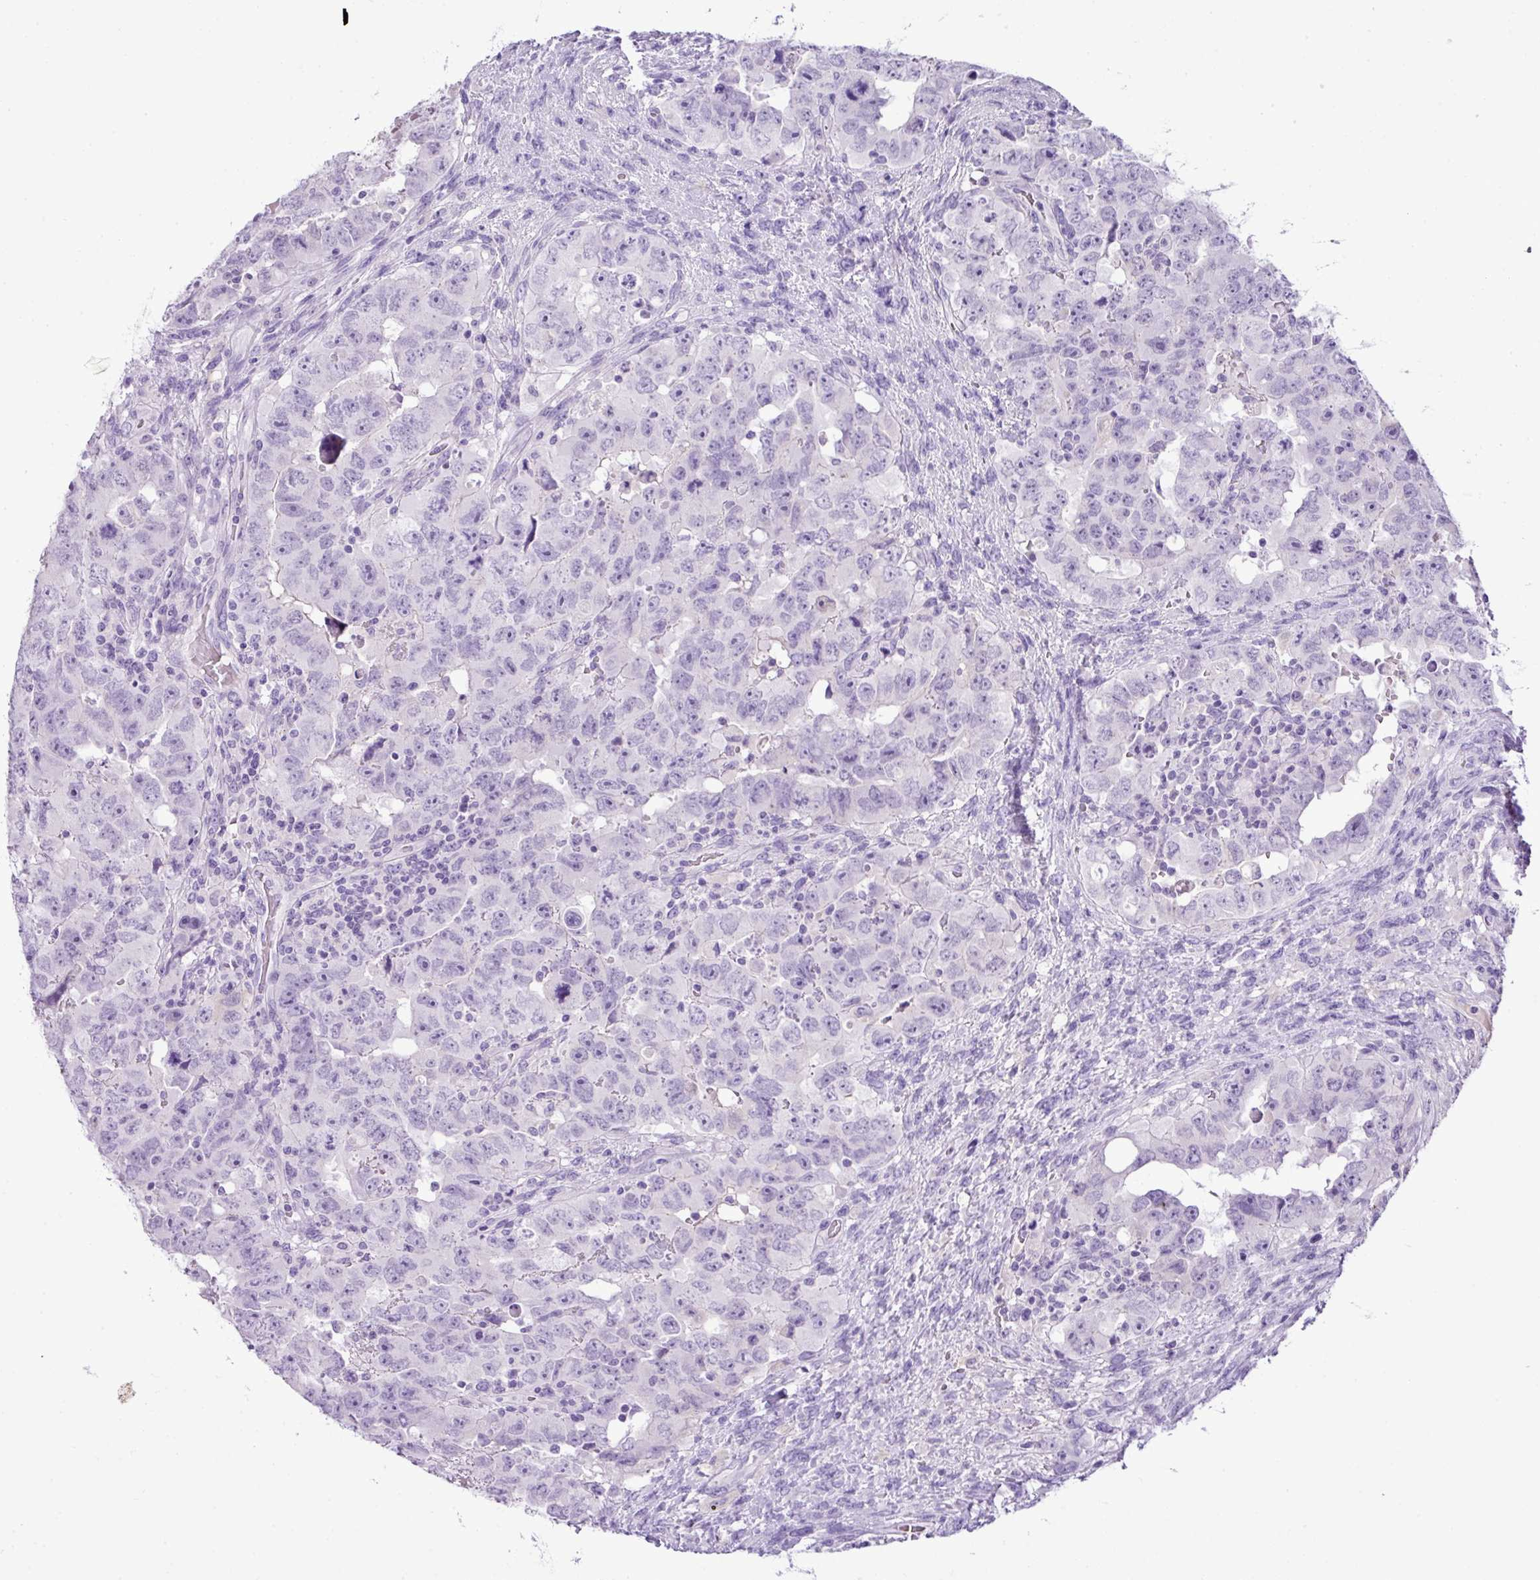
{"staining": {"intensity": "negative", "quantity": "none", "location": "none"}, "tissue": "testis cancer", "cell_type": "Tumor cells", "image_type": "cancer", "snomed": [{"axis": "morphology", "description": "Carcinoma, Embryonal, NOS"}, {"axis": "topography", "description": "Testis"}], "caption": "Protein analysis of embryonal carcinoma (testis) exhibits no significant positivity in tumor cells.", "gene": "HTR3E", "patient": {"sex": "male", "age": 24}}